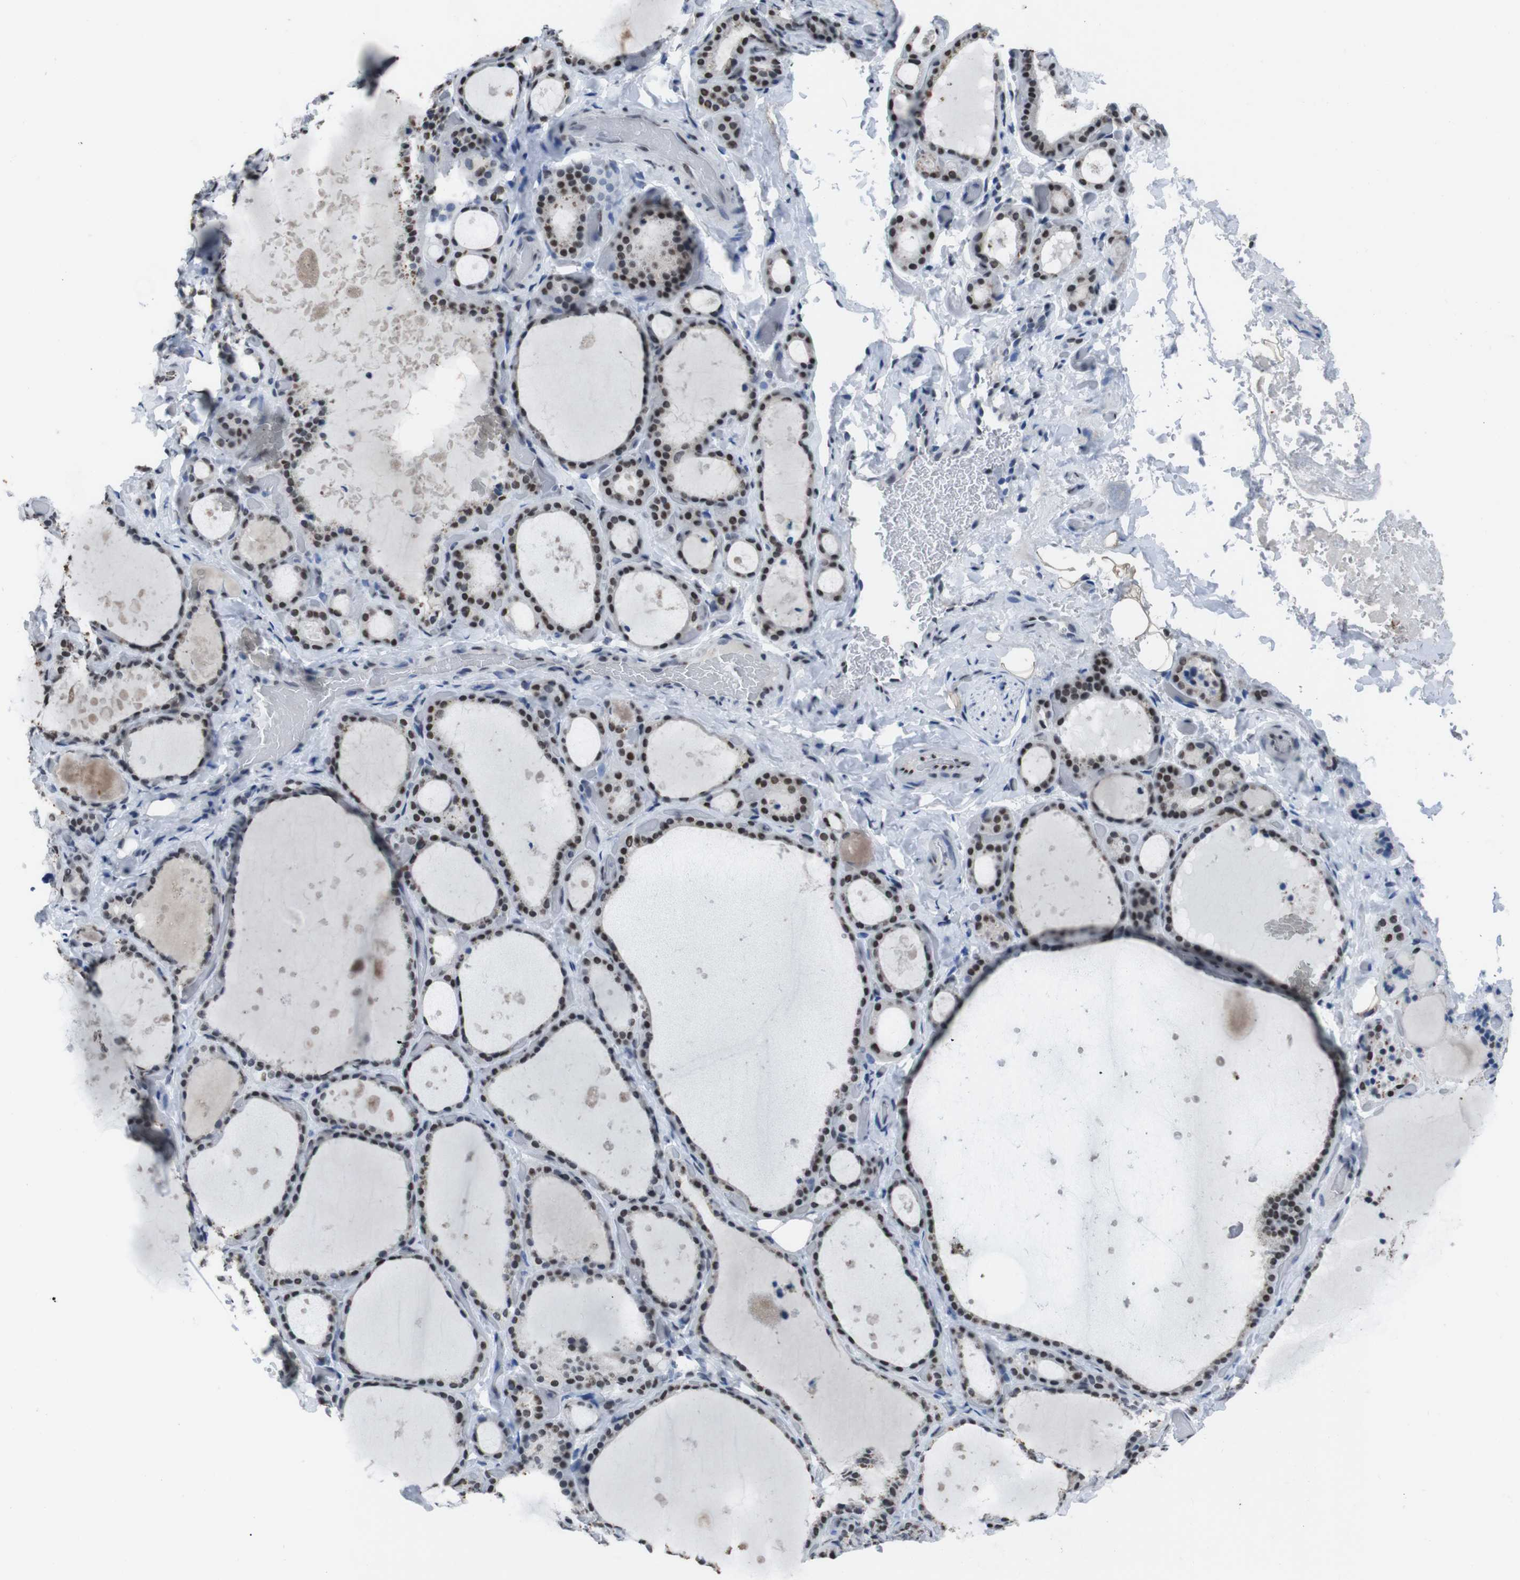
{"staining": {"intensity": "strong", "quantity": ">75%", "location": "nuclear"}, "tissue": "thyroid gland", "cell_type": "Glandular cells", "image_type": "normal", "snomed": [{"axis": "morphology", "description": "Normal tissue, NOS"}, {"axis": "topography", "description": "Thyroid gland"}], "caption": "Protein analysis of benign thyroid gland exhibits strong nuclear staining in about >75% of glandular cells. (brown staining indicates protein expression, while blue staining denotes nuclei).", "gene": "PIP4P2", "patient": {"sex": "female", "age": 44}}